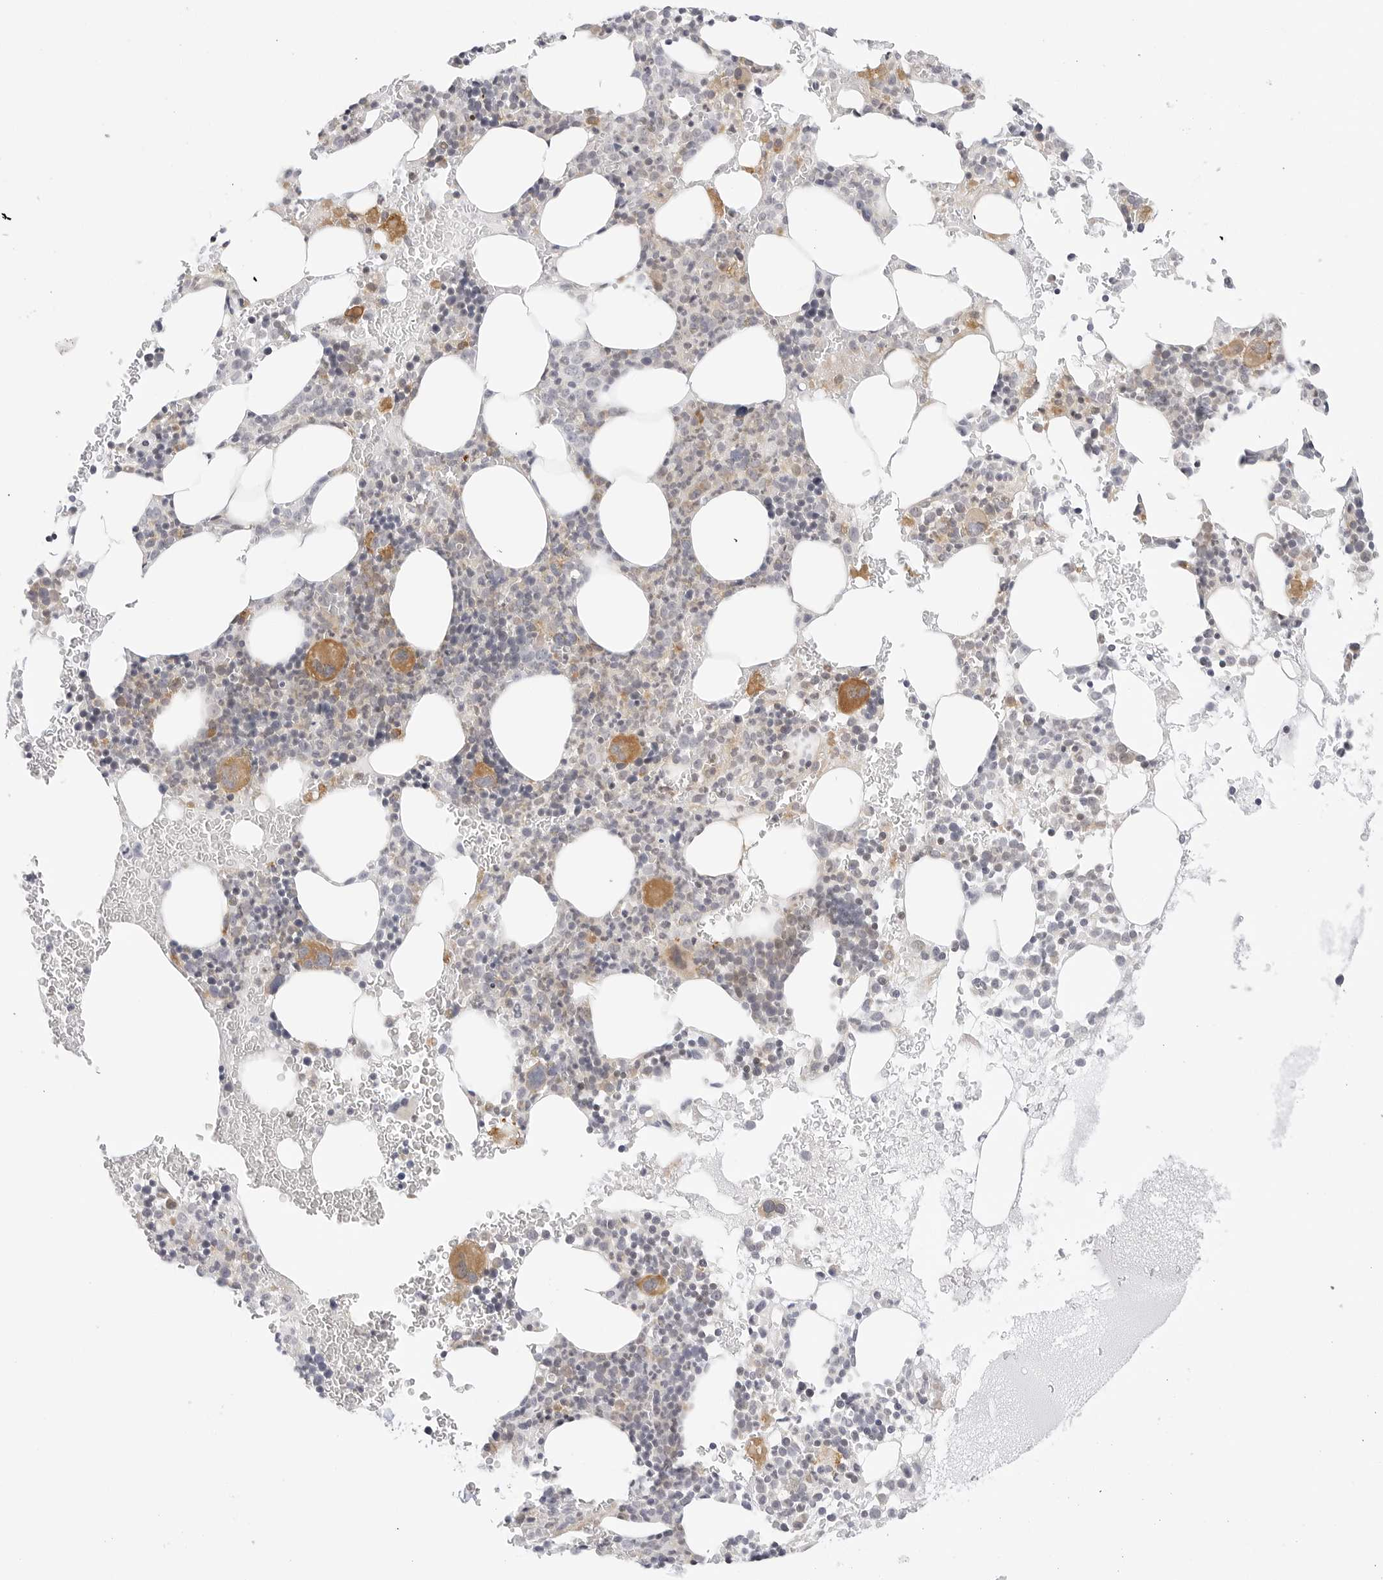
{"staining": {"intensity": "moderate", "quantity": "<25%", "location": "cytoplasmic/membranous"}, "tissue": "bone marrow", "cell_type": "Hematopoietic cells", "image_type": "normal", "snomed": [{"axis": "morphology", "description": "Normal tissue, NOS"}, {"axis": "topography", "description": "Bone marrow"}], "caption": "Immunohistochemical staining of normal bone marrow demonstrates low levels of moderate cytoplasmic/membranous staining in approximately <25% of hematopoietic cells. The staining is performed using DAB (3,3'-diaminobenzidine) brown chromogen to label protein expression. The nuclei are counter-stained blue using hematoxylin.", "gene": "TCP1", "patient": {"sex": "male", "age": 73}}